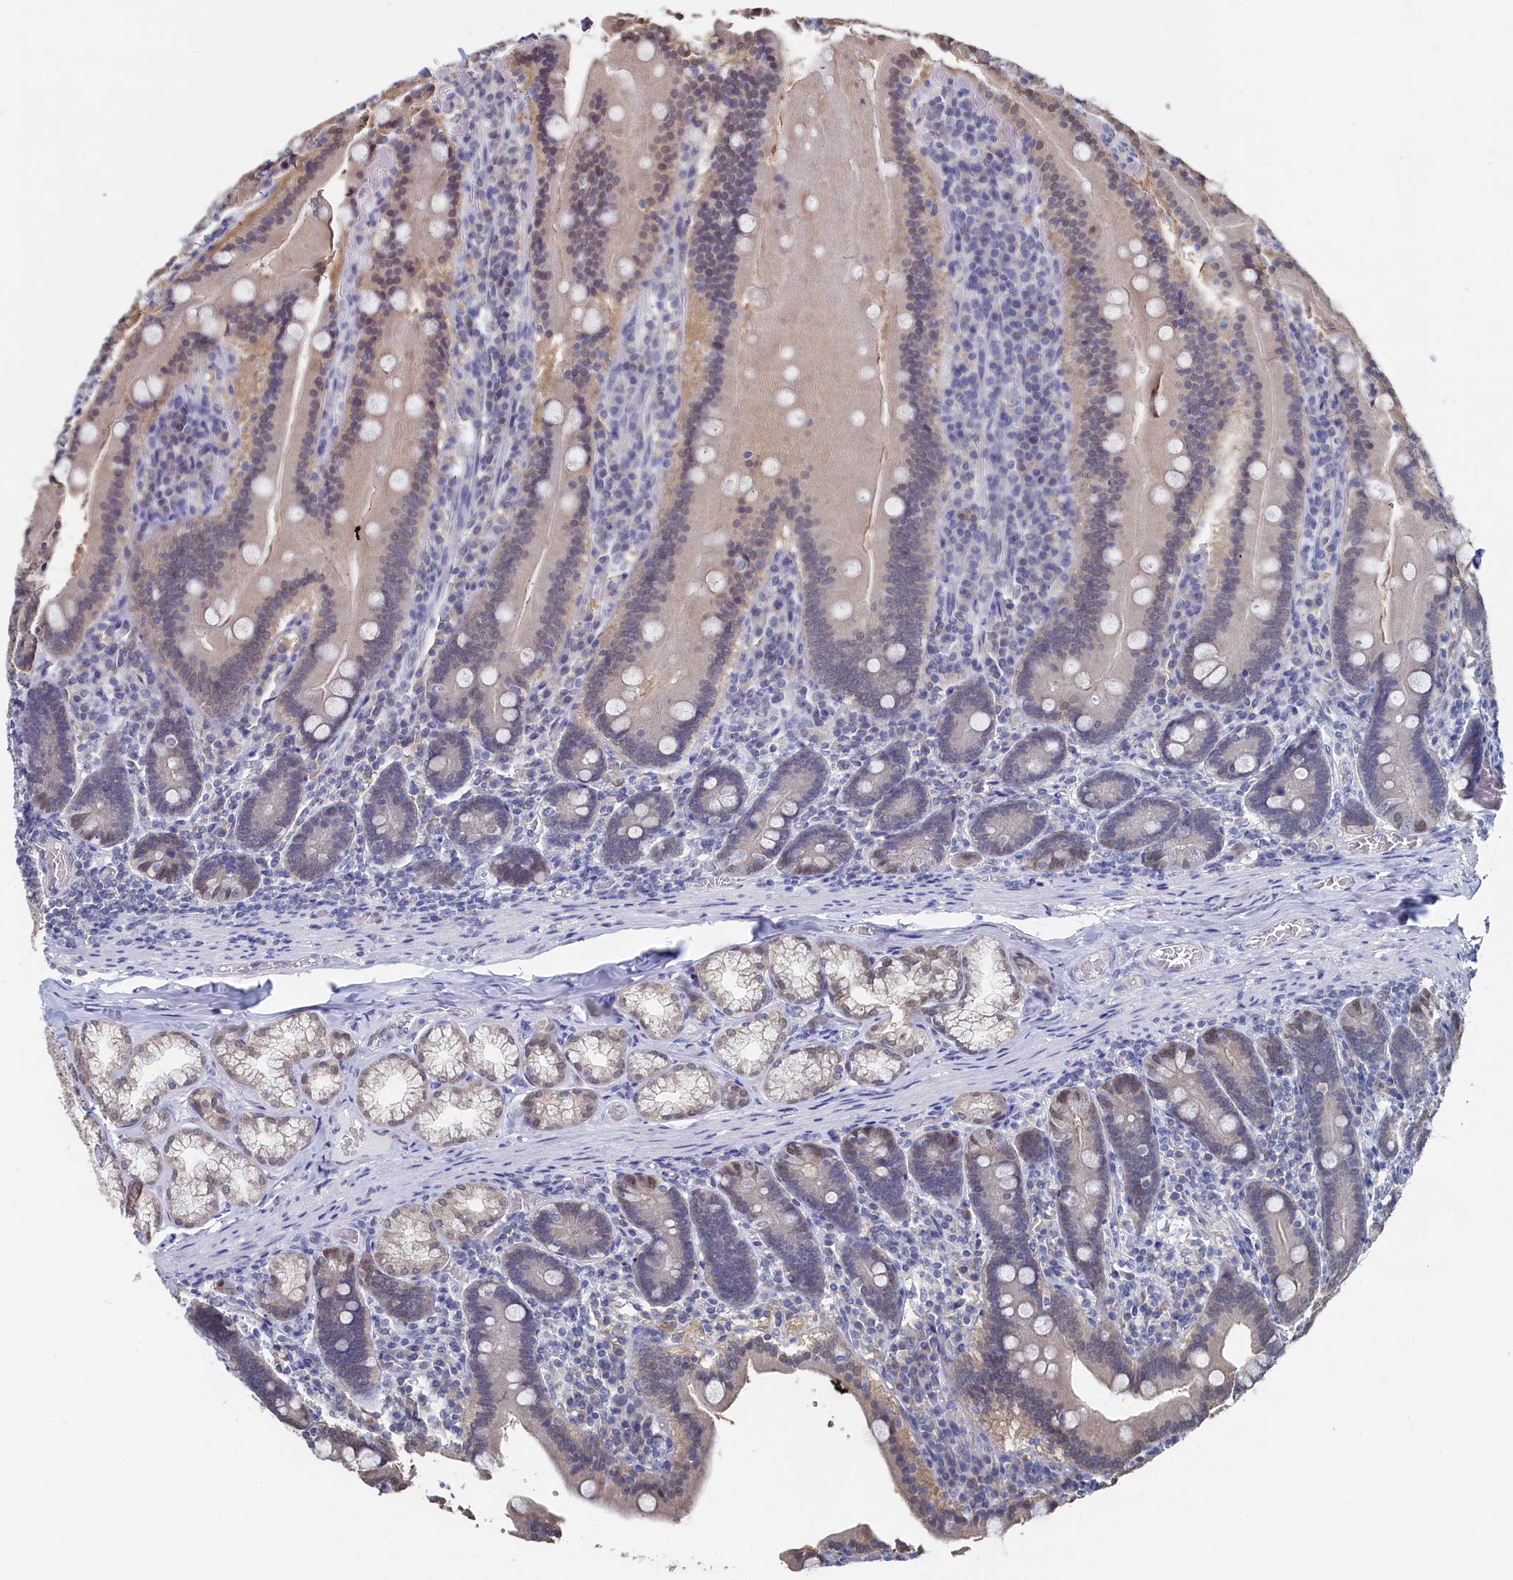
{"staining": {"intensity": "weak", "quantity": "<25%", "location": "nuclear"}, "tissue": "duodenum", "cell_type": "Glandular cells", "image_type": "normal", "snomed": [{"axis": "morphology", "description": "Normal tissue, NOS"}, {"axis": "topography", "description": "Duodenum"}], "caption": "Normal duodenum was stained to show a protein in brown. There is no significant staining in glandular cells. (Stains: DAB (3,3'-diaminobenzidine) immunohistochemistry (IHC) with hematoxylin counter stain, Microscopy: brightfield microscopy at high magnification).", "gene": "C11orf54", "patient": {"sex": "female", "age": 62}}